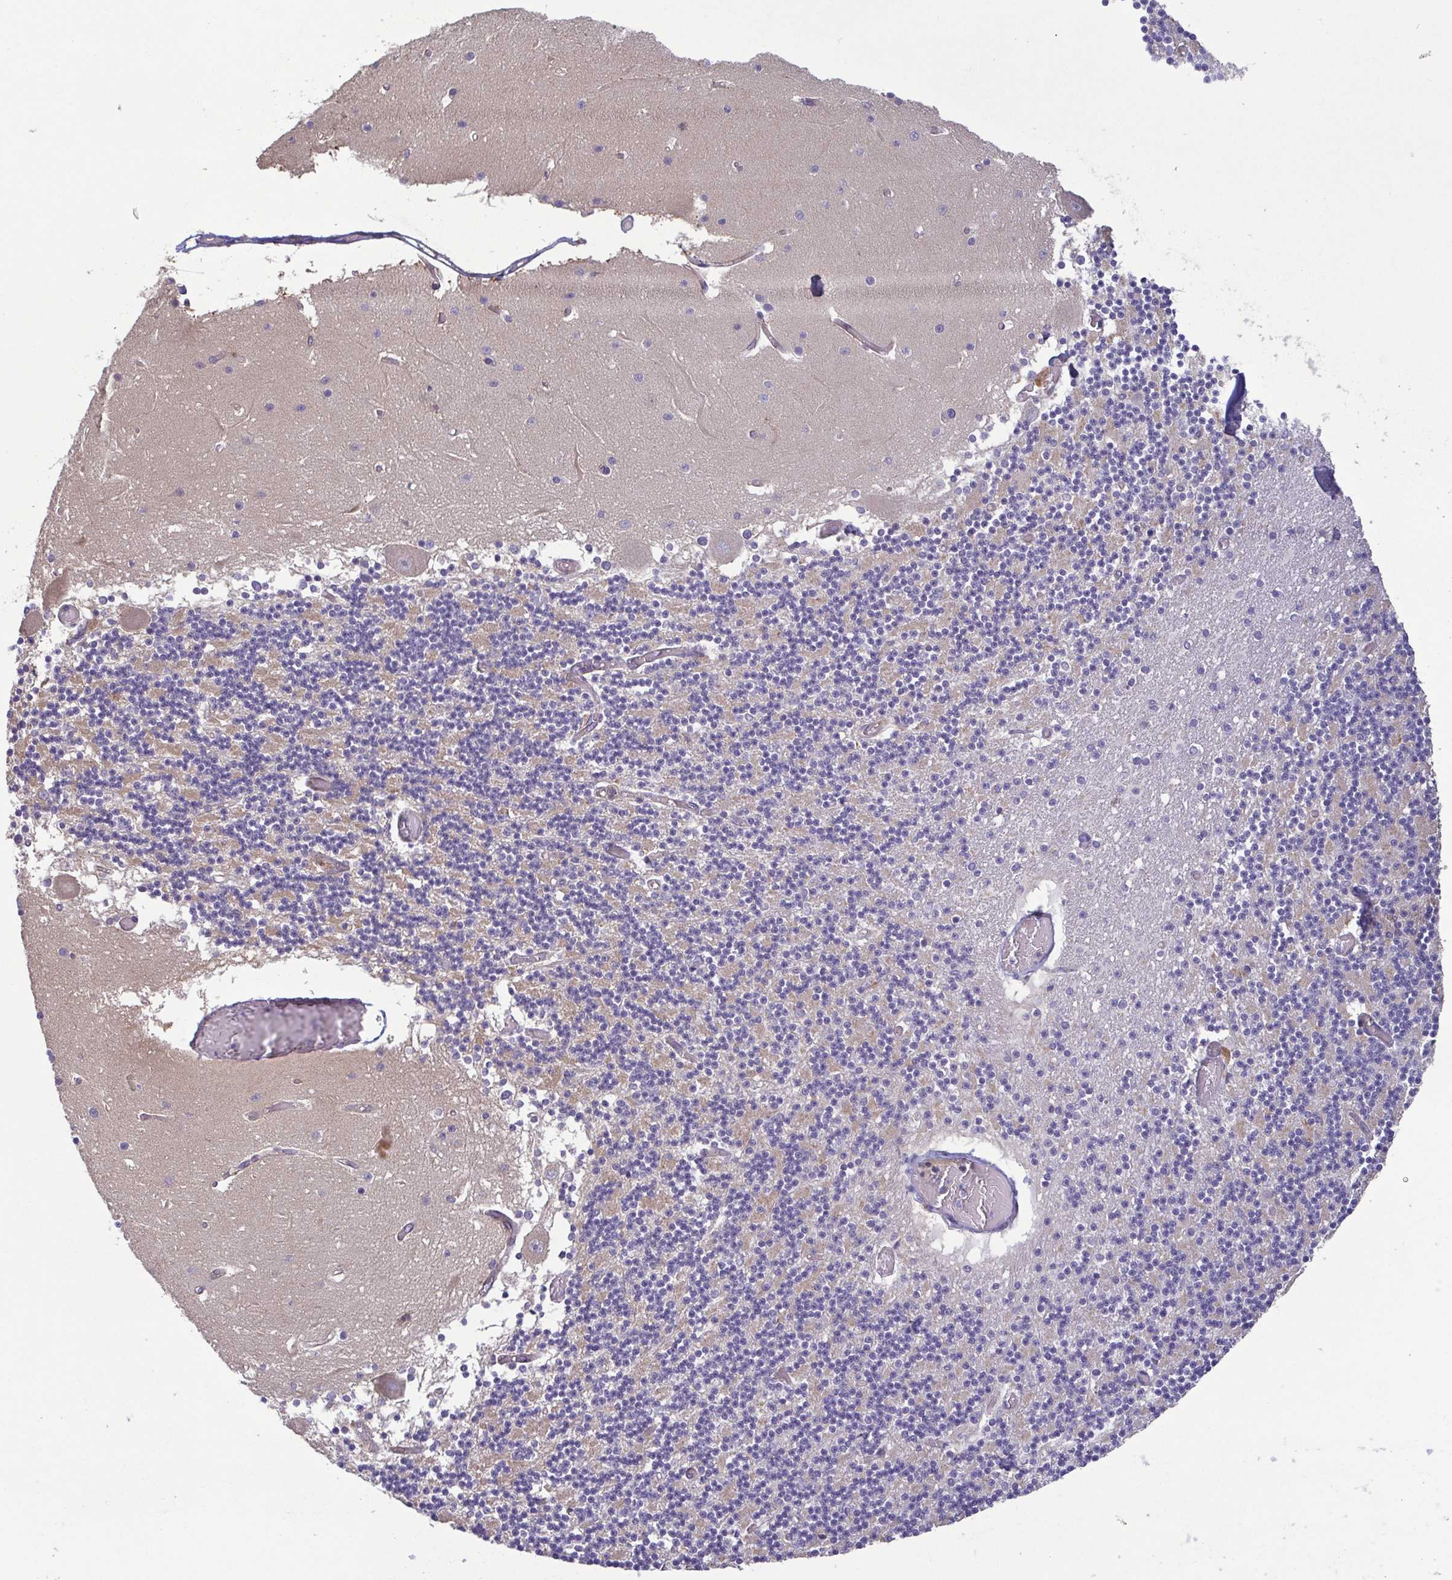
{"staining": {"intensity": "negative", "quantity": "none", "location": "none"}, "tissue": "cerebellum", "cell_type": "Cells in granular layer", "image_type": "normal", "snomed": [{"axis": "morphology", "description": "Normal tissue, NOS"}, {"axis": "topography", "description": "Cerebellum"}], "caption": "Protein analysis of unremarkable cerebellum shows no significant staining in cells in granular layer. (Stains: DAB immunohistochemistry (IHC) with hematoxylin counter stain, Microscopy: brightfield microscopy at high magnification).", "gene": "LMF2", "patient": {"sex": "female", "age": 28}}